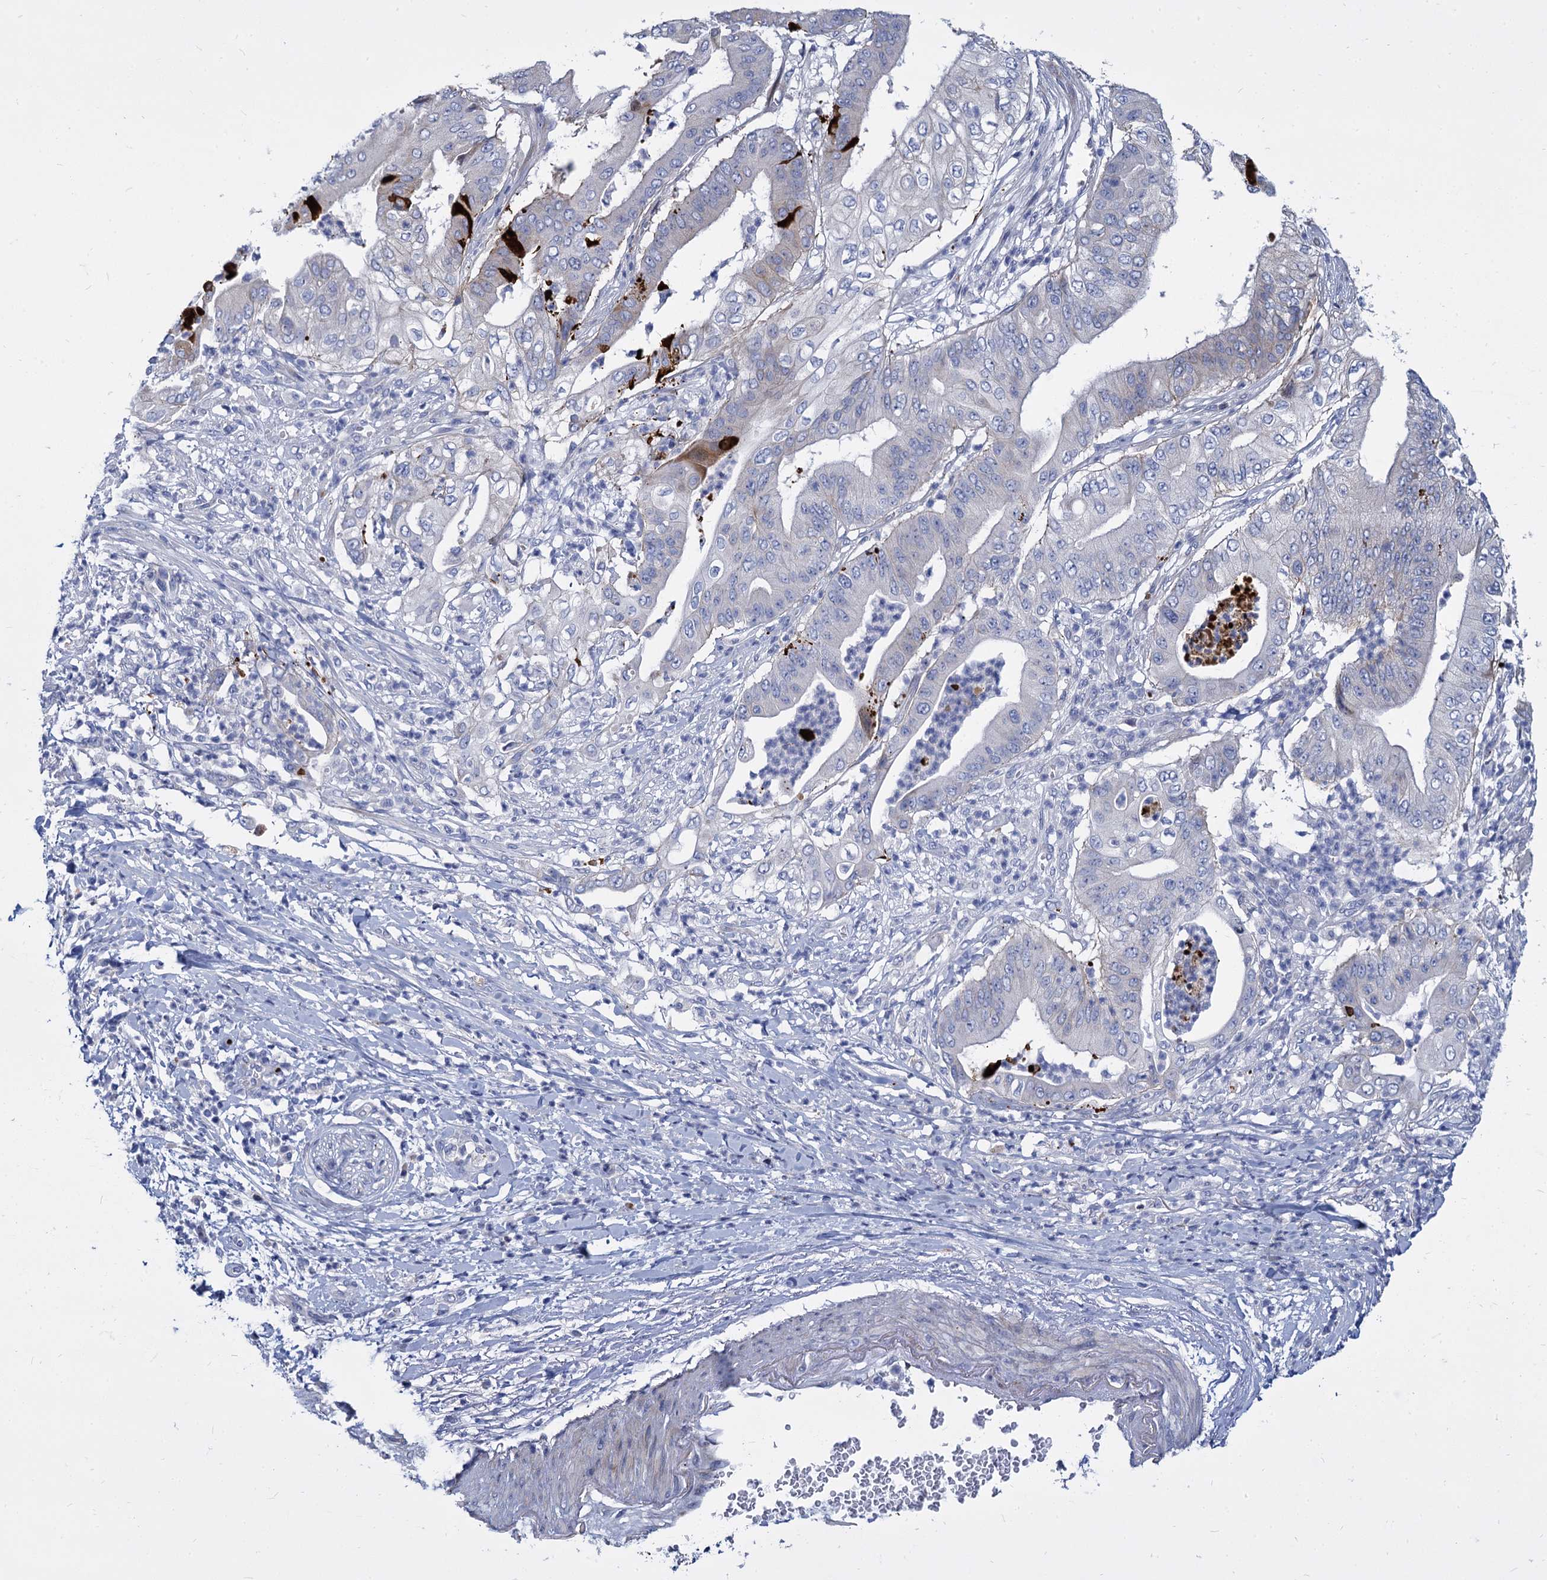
{"staining": {"intensity": "strong", "quantity": "<25%", "location": "cytoplasmic/membranous"}, "tissue": "pancreatic cancer", "cell_type": "Tumor cells", "image_type": "cancer", "snomed": [{"axis": "morphology", "description": "Adenocarcinoma, NOS"}, {"axis": "topography", "description": "Pancreas"}], "caption": "Strong cytoplasmic/membranous protein staining is appreciated in approximately <25% of tumor cells in adenocarcinoma (pancreatic).", "gene": "TRIM77", "patient": {"sex": "female", "age": 77}}